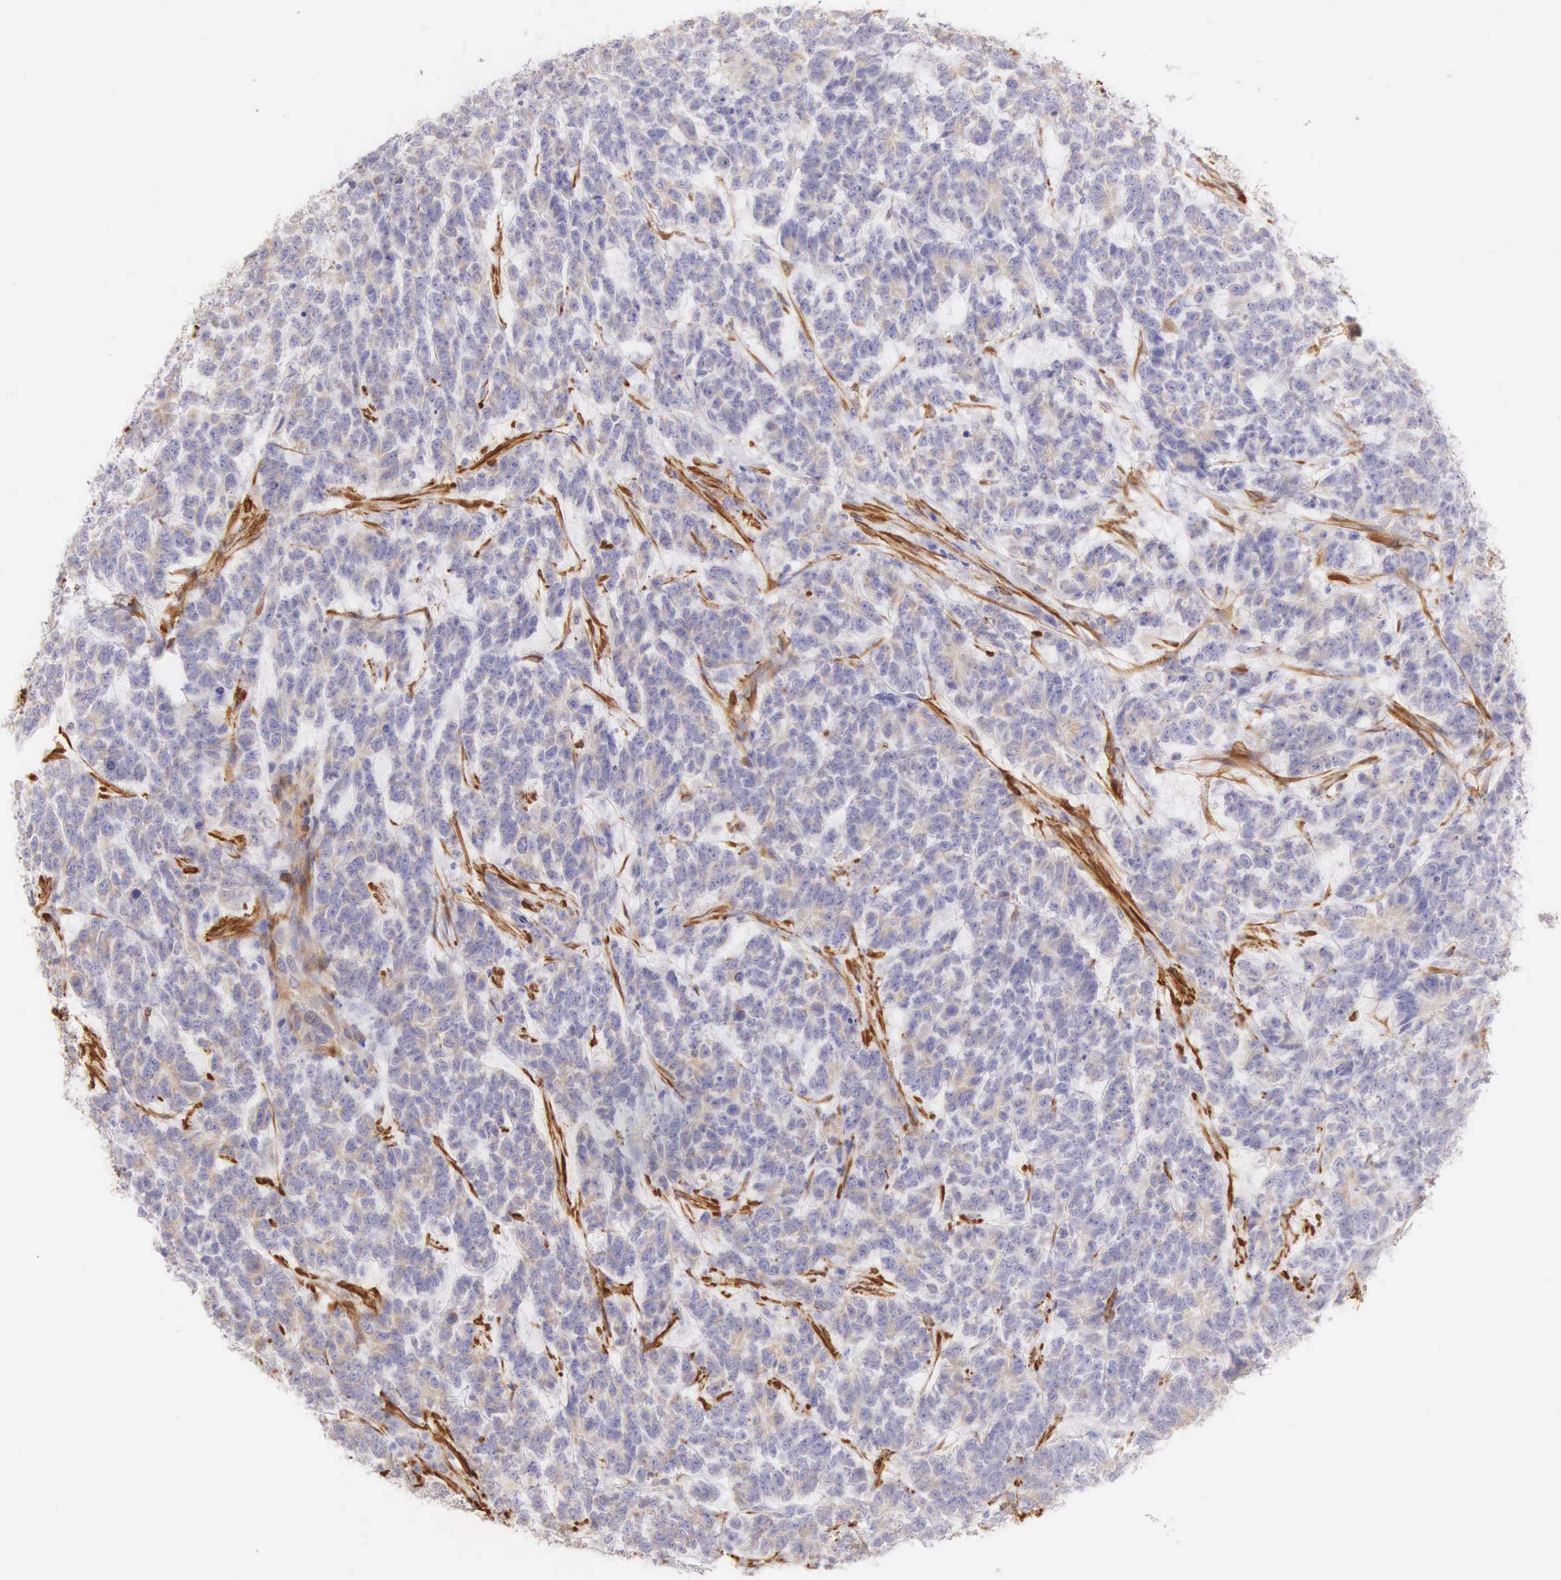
{"staining": {"intensity": "negative", "quantity": "none", "location": "none"}, "tissue": "testis cancer", "cell_type": "Tumor cells", "image_type": "cancer", "snomed": [{"axis": "morphology", "description": "Carcinoma, Embryonal, NOS"}, {"axis": "topography", "description": "Testis"}], "caption": "IHC histopathology image of human testis cancer stained for a protein (brown), which reveals no expression in tumor cells.", "gene": "CNN1", "patient": {"sex": "male", "age": 26}}